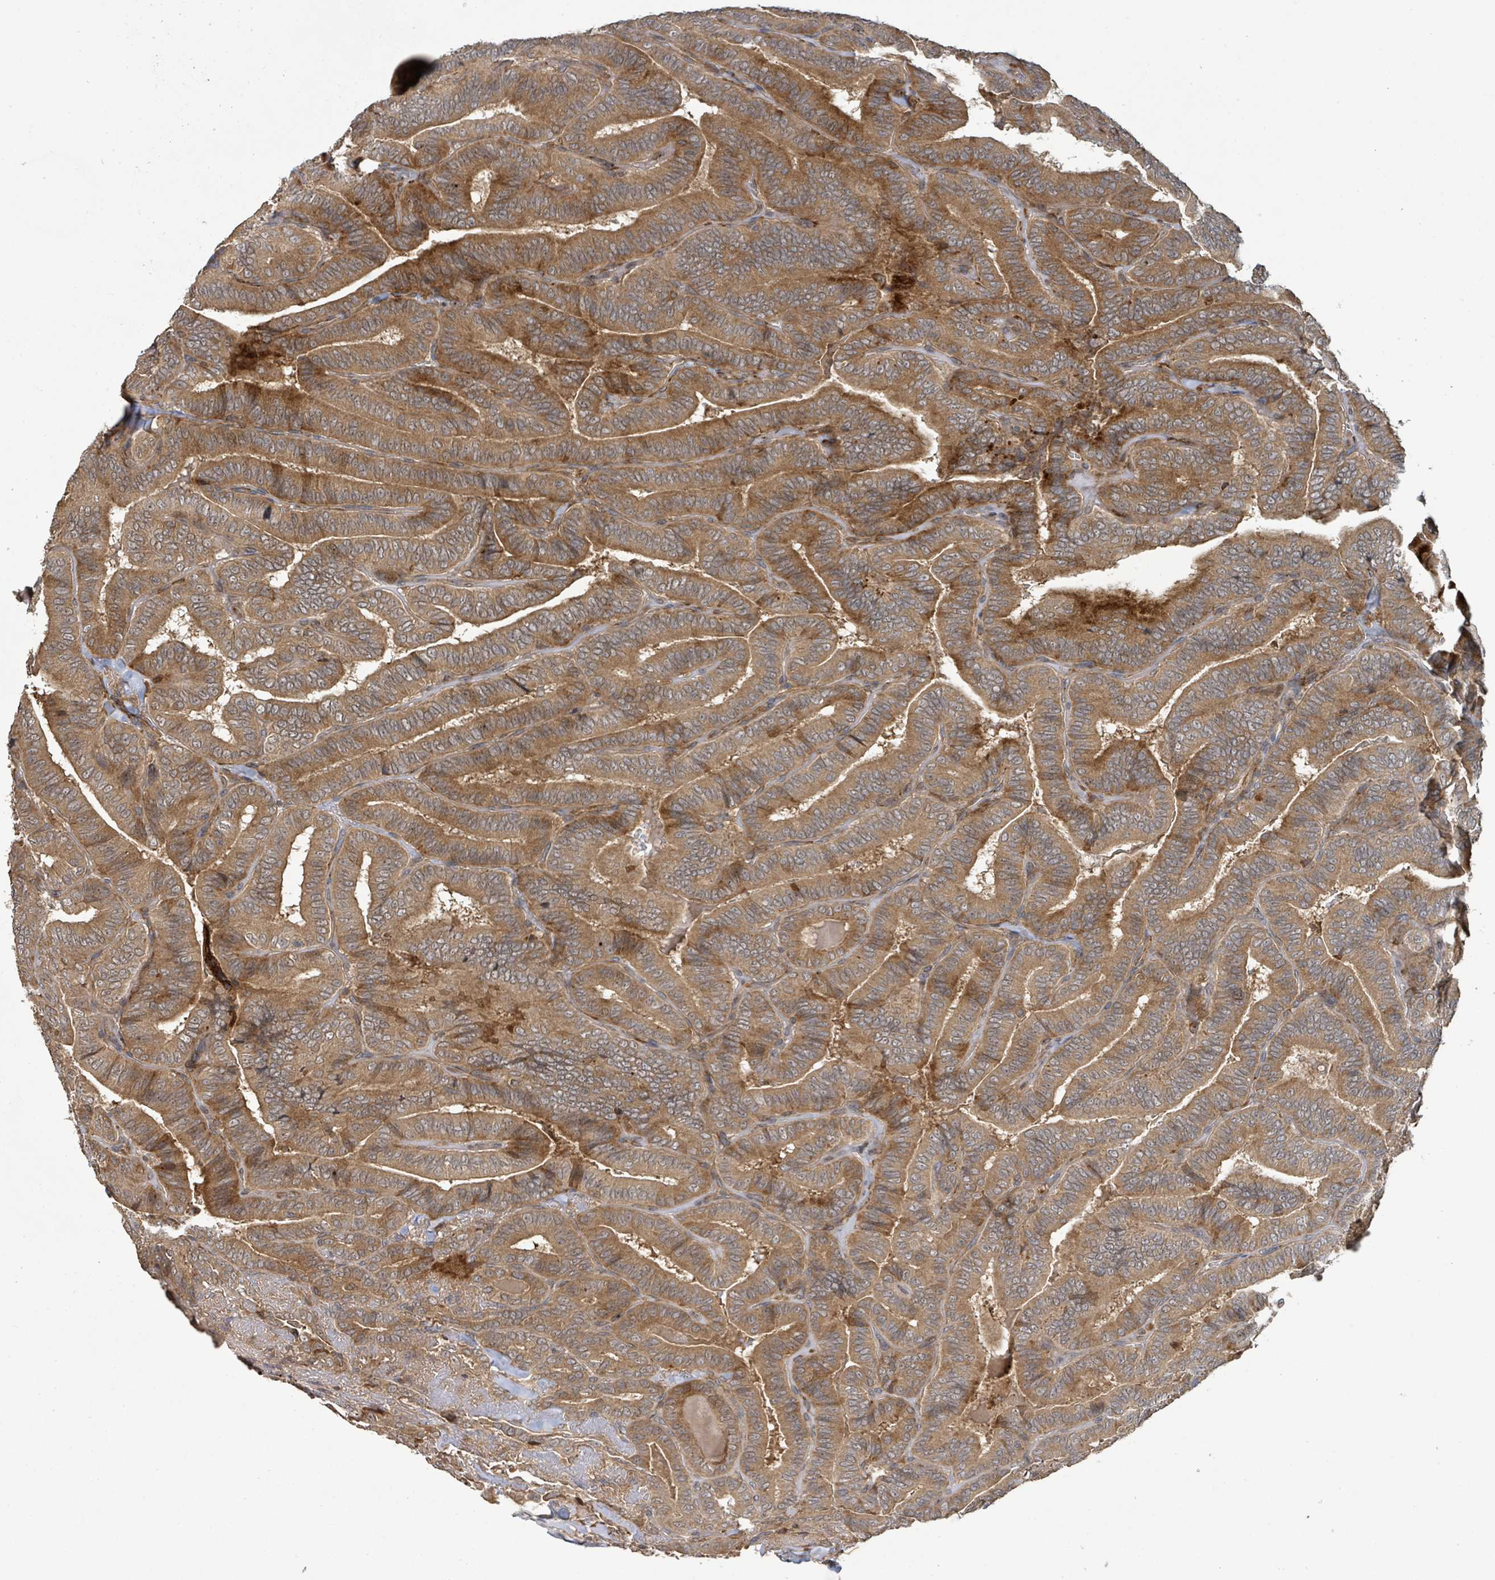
{"staining": {"intensity": "moderate", "quantity": ">75%", "location": "cytoplasmic/membranous"}, "tissue": "thyroid cancer", "cell_type": "Tumor cells", "image_type": "cancer", "snomed": [{"axis": "morphology", "description": "Papillary adenocarcinoma, NOS"}, {"axis": "topography", "description": "Thyroid gland"}], "caption": "Human papillary adenocarcinoma (thyroid) stained with a protein marker shows moderate staining in tumor cells.", "gene": "STARD4", "patient": {"sex": "male", "age": 61}}